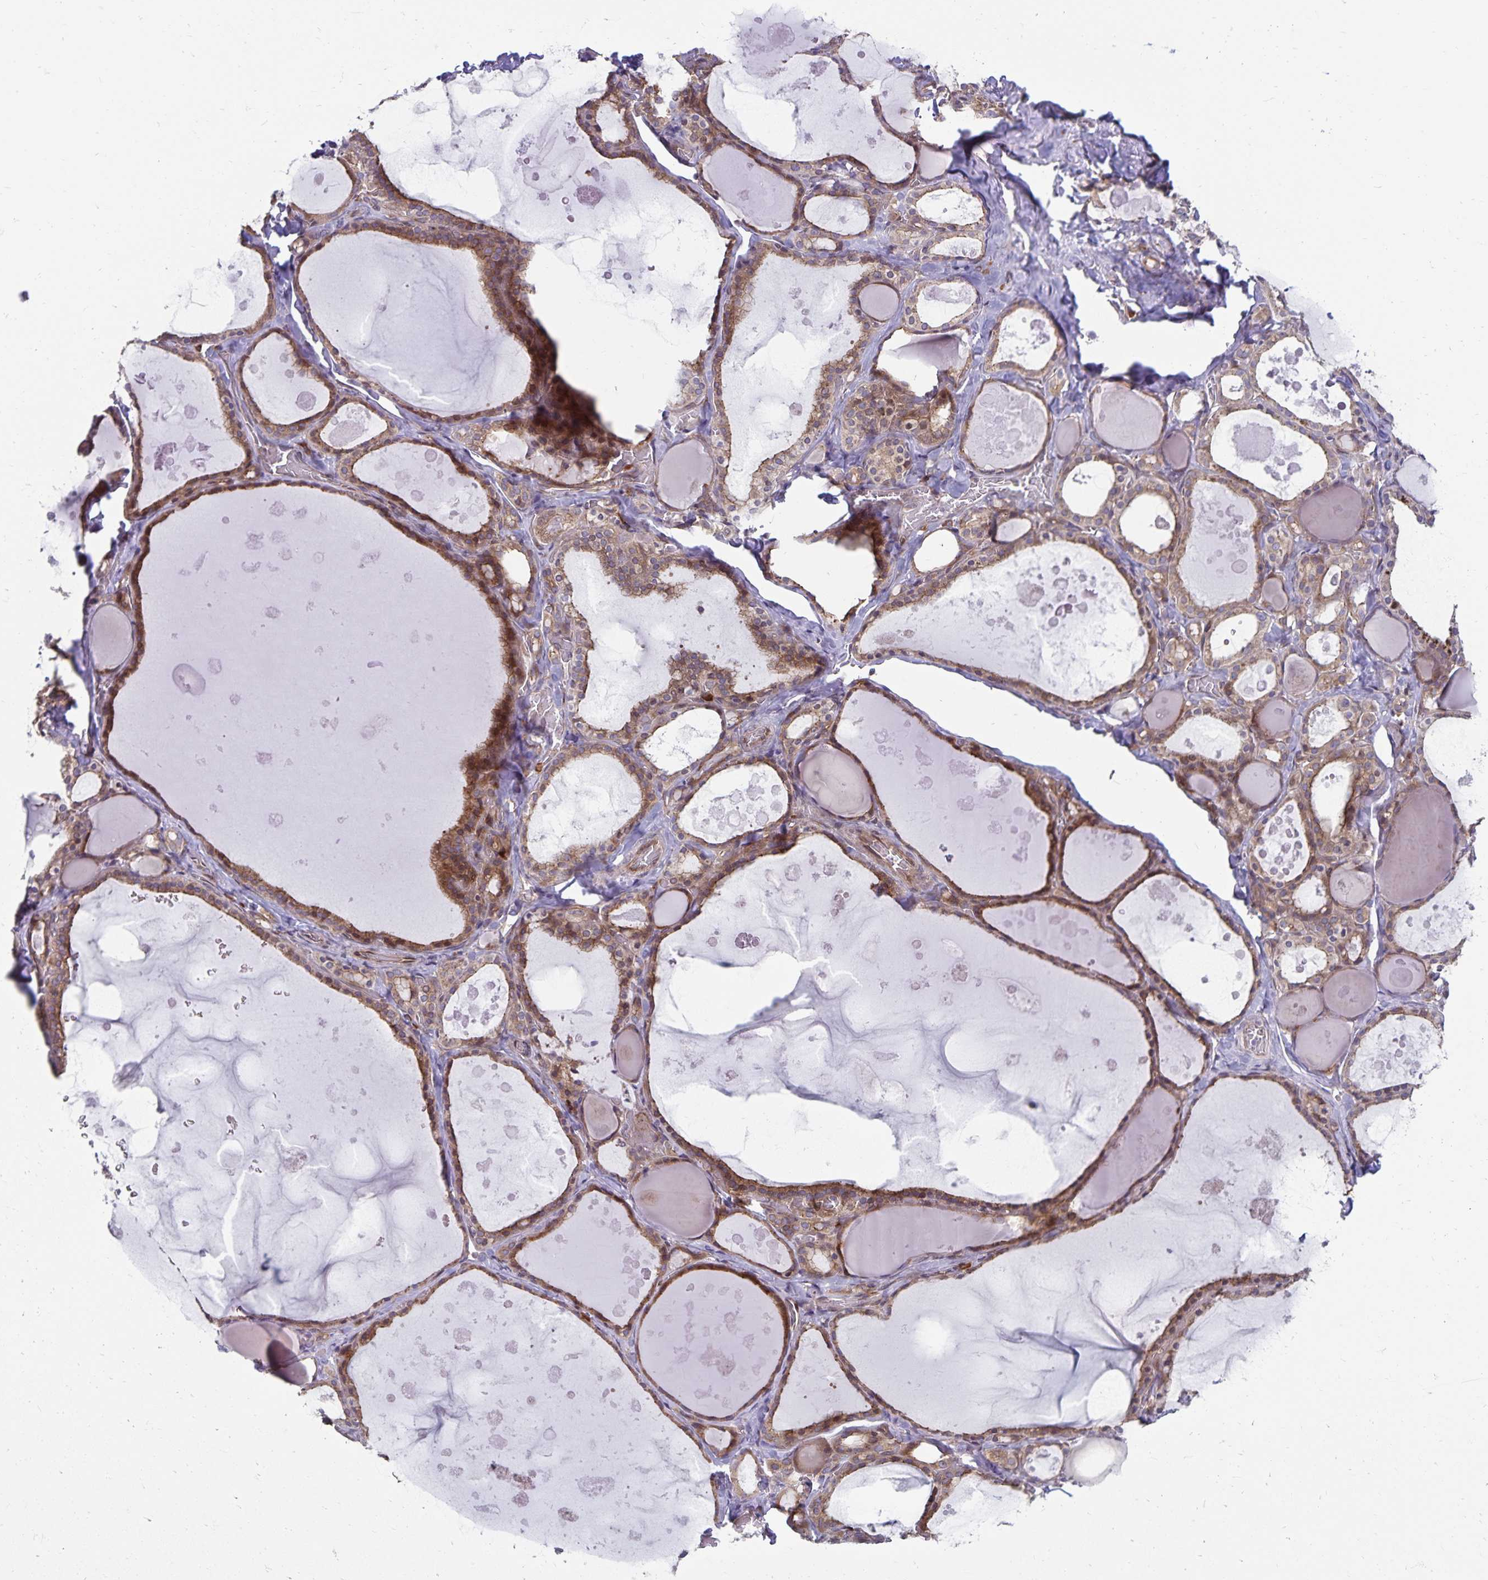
{"staining": {"intensity": "moderate", "quantity": ">75%", "location": "cytoplasmic/membranous"}, "tissue": "thyroid gland", "cell_type": "Glandular cells", "image_type": "normal", "snomed": [{"axis": "morphology", "description": "Normal tissue, NOS"}, {"axis": "topography", "description": "Thyroid gland"}], "caption": "A histopathology image of thyroid gland stained for a protein exhibits moderate cytoplasmic/membranous brown staining in glandular cells.", "gene": "SEC62", "patient": {"sex": "male", "age": 56}}